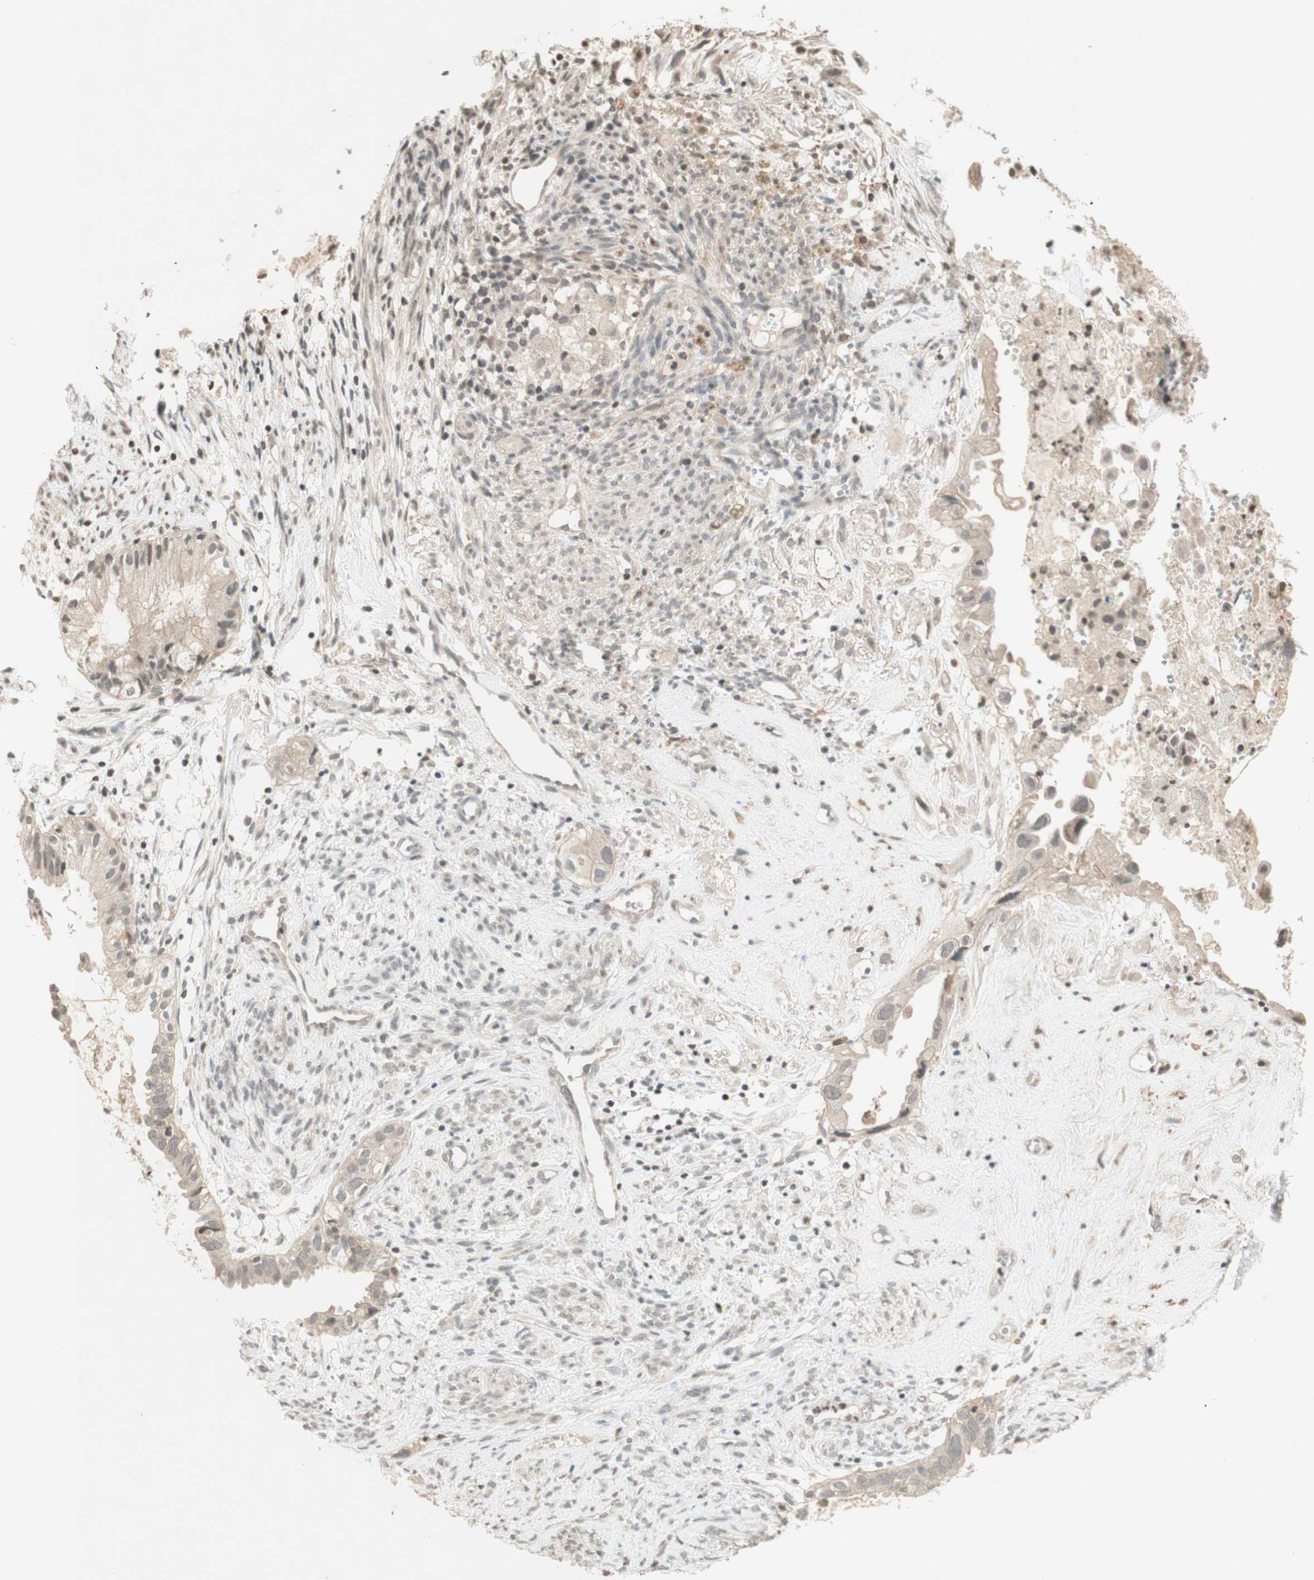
{"staining": {"intensity": "negative", "quantity": "none", "location": "none"}, "tissue": "cervical cancer", "cell_type": "Tumor cells", "image_type": "cancer", "snomed": [{"axis": "morphology", "description": "Normal tissue, NOS"}, {"axis": "morphology", "description": "Adenocarcinoma, NOS"}, {"axis": "topography", "description": "Cervix"}, {"axis": "topography", "description": "Endometrium"}], "caption": "This is a micrograph of immunohistochemistry (IHC) staining of adenocarcinoma (cervical), which shows no staining in tumor cells.", "gene": "GLI1", "patient": {"sex": "female", "age": 86}}